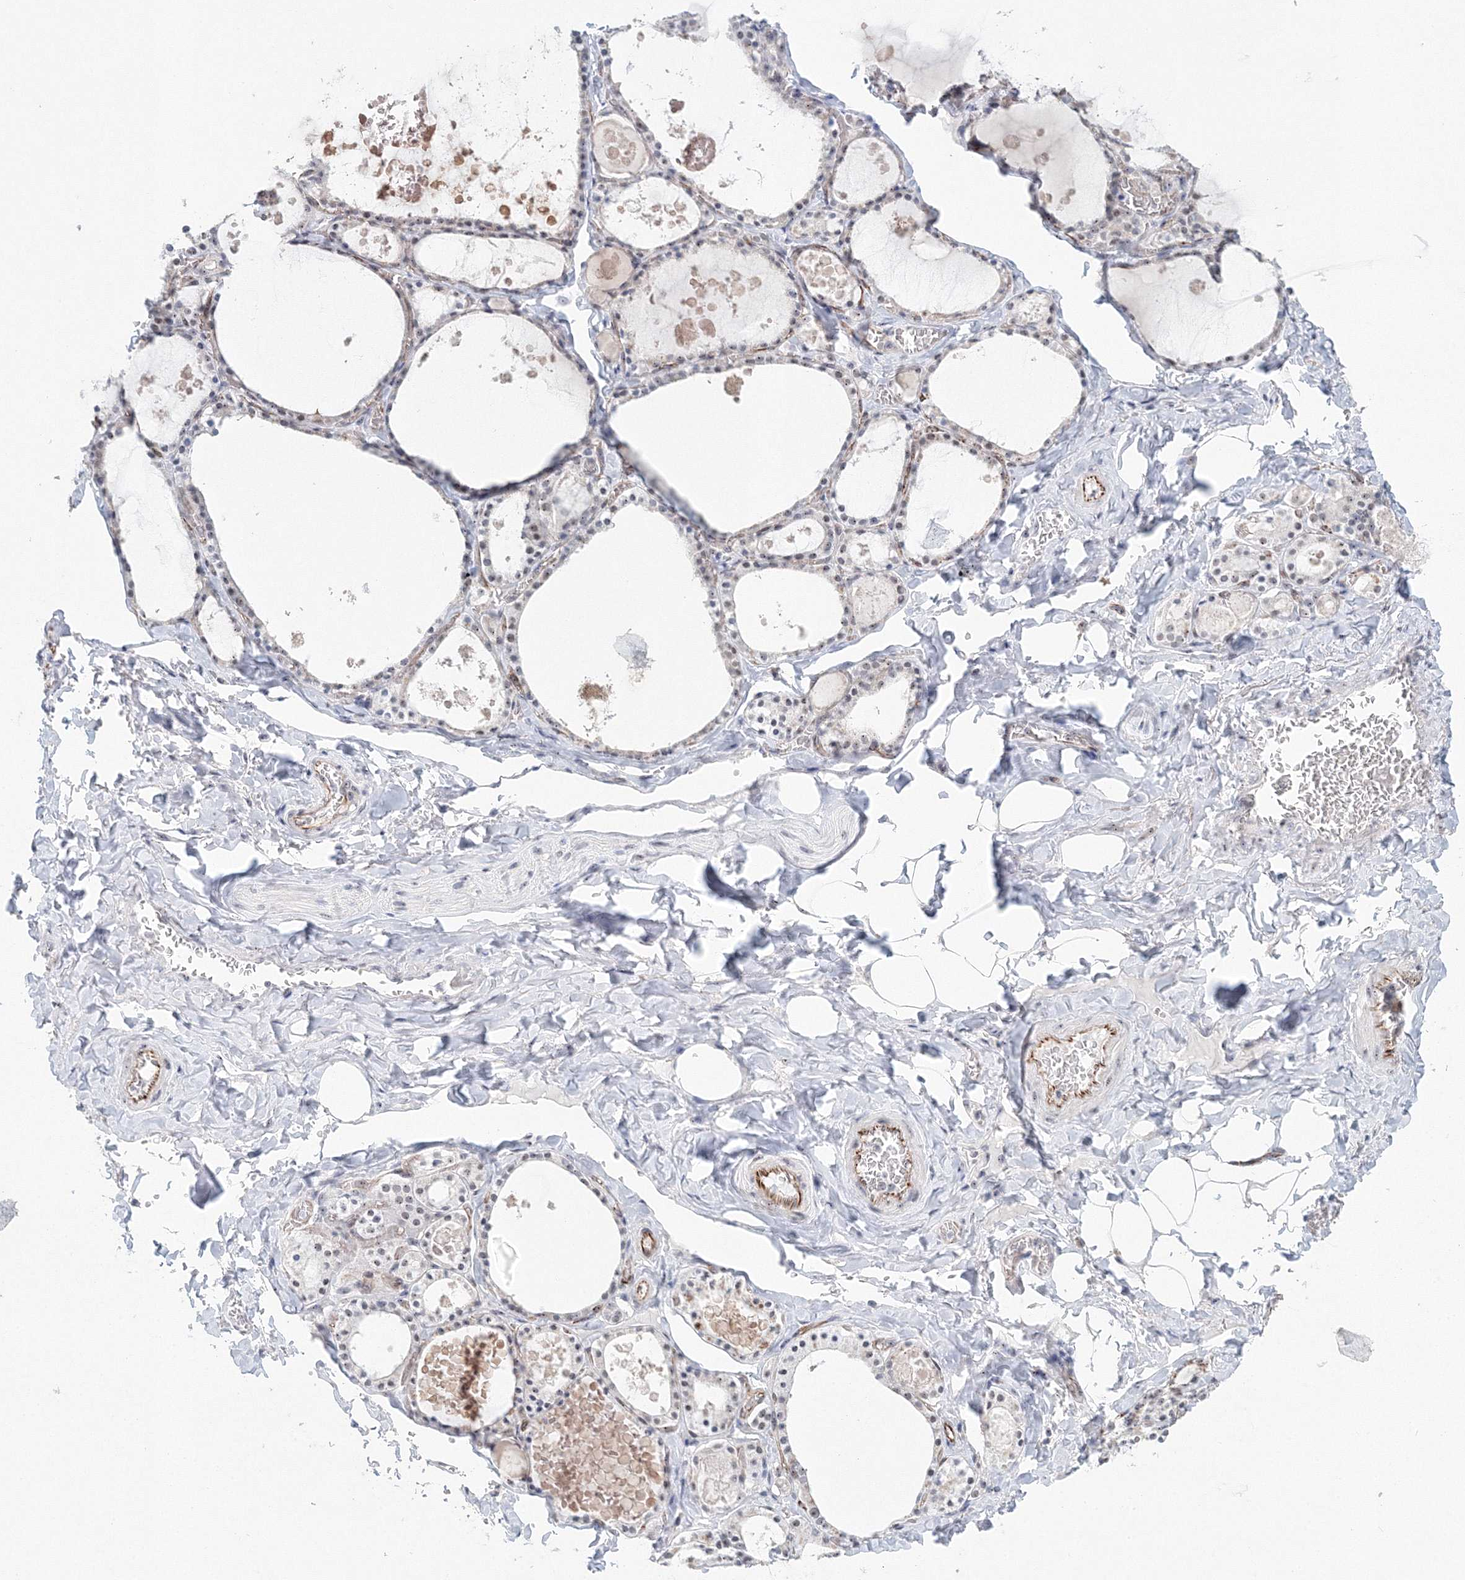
{"staining": {"intensity": "weak", "quantity": "<25%", "location": "nuclear"}, "tissue": "thyroid gland", "cell_type": "Glandular cells", "image_type": "normal", "snomed": [{"axis": "morphology", "description": "Normal tissue, NOS"}, {"axis": "topography", "description": "Thyroid gland"}], "caption": "This image is of benign thyroid gland stained with IHC to label a protein in brown with the nuclei are counter-stained blue. There is no positivity in glandular cells.", "gene": "SIRT7", "patient": {"sex": "male", "age": 56}}